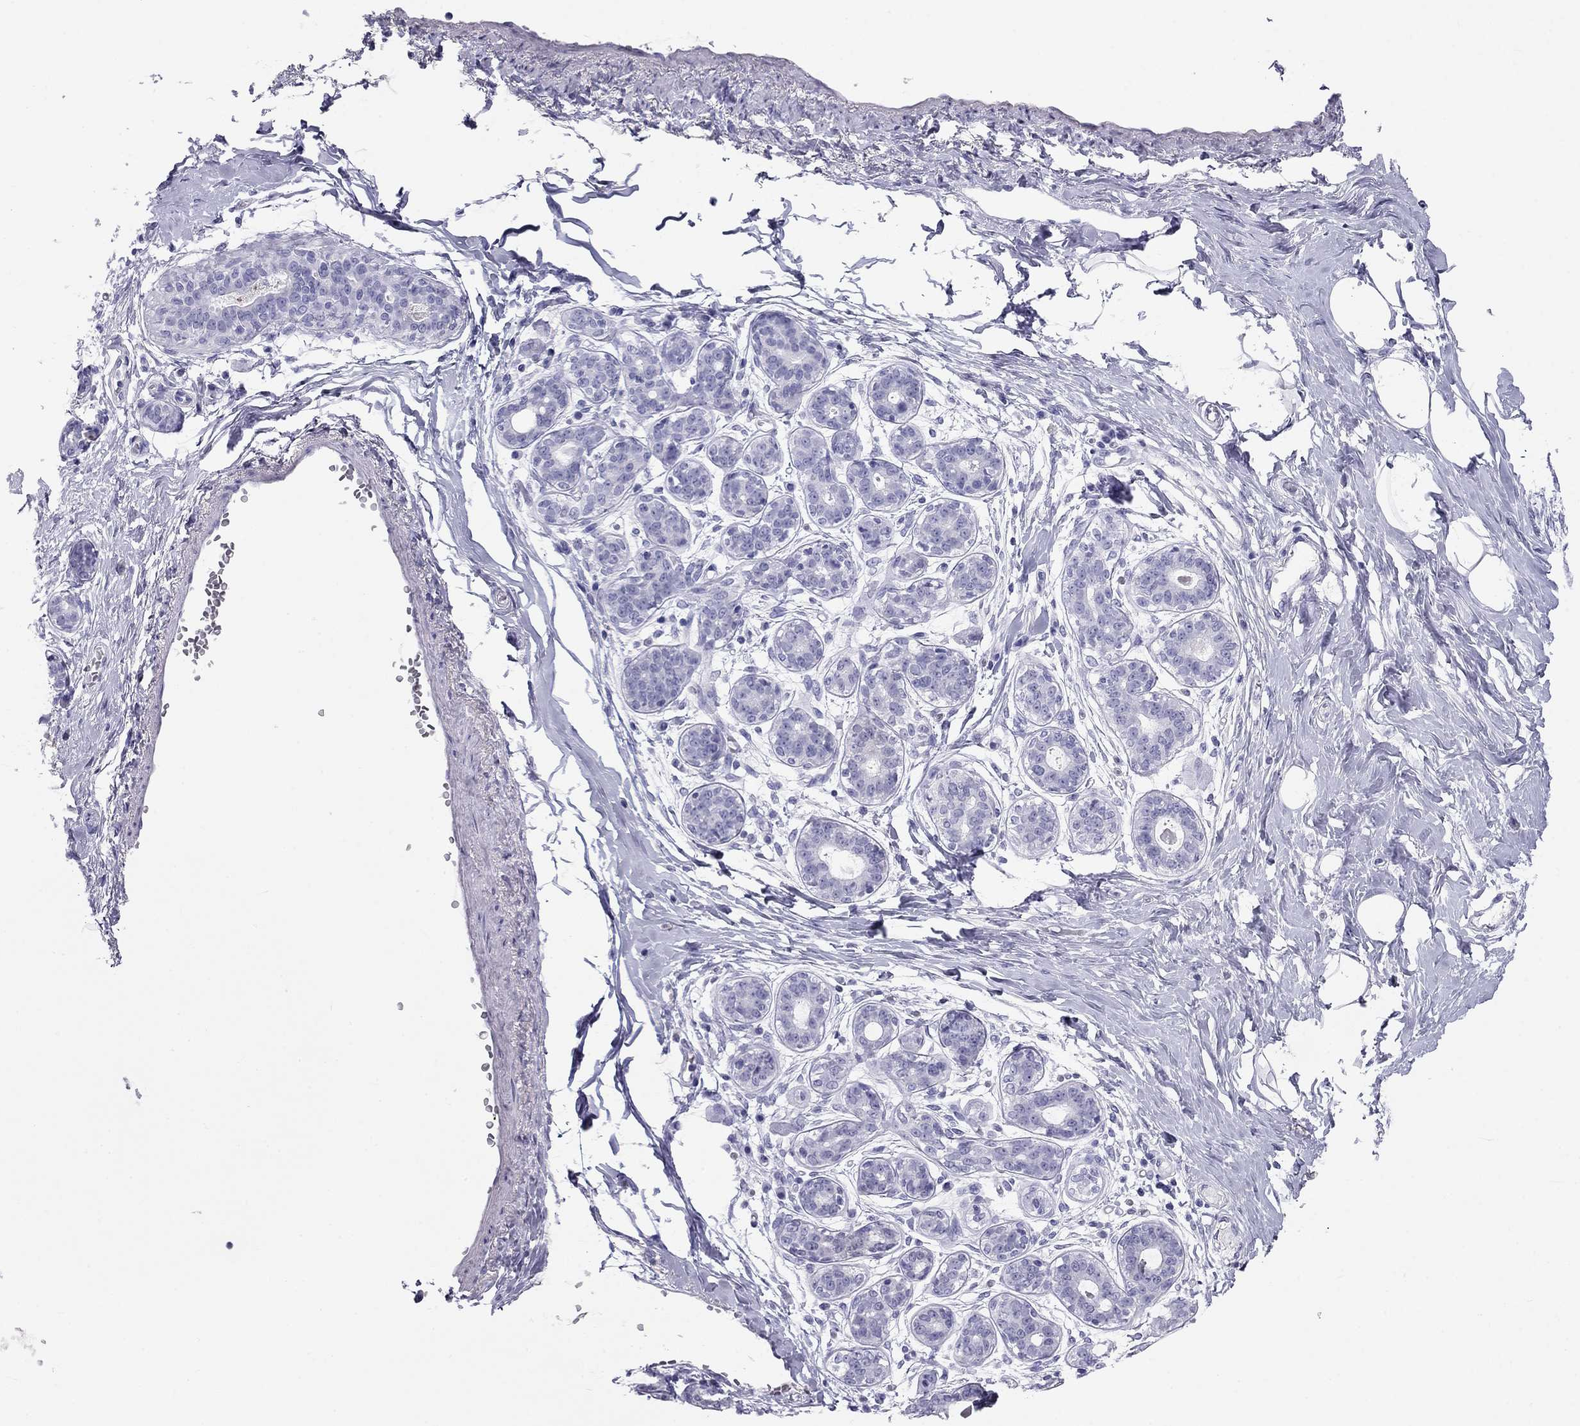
{"staining": {"intensity": "negative", "quantity": "none", "location": "none"}, "tissue": "breast", "cell_type": "Adipocytes", "image_type": "normal", "snomed": [{"axis": "morphology", "description": "Normal tissue, NOS"}, {"axis": "topography", "description": "Skin"}, {"axis": "topography", "description": "Breast"}], "caption": "Breast stained for a protein using immunohistochemistry shows no staining adipocytes.", "gene": "KLRG1", "patient": {"sex": "female", "age": 43}}